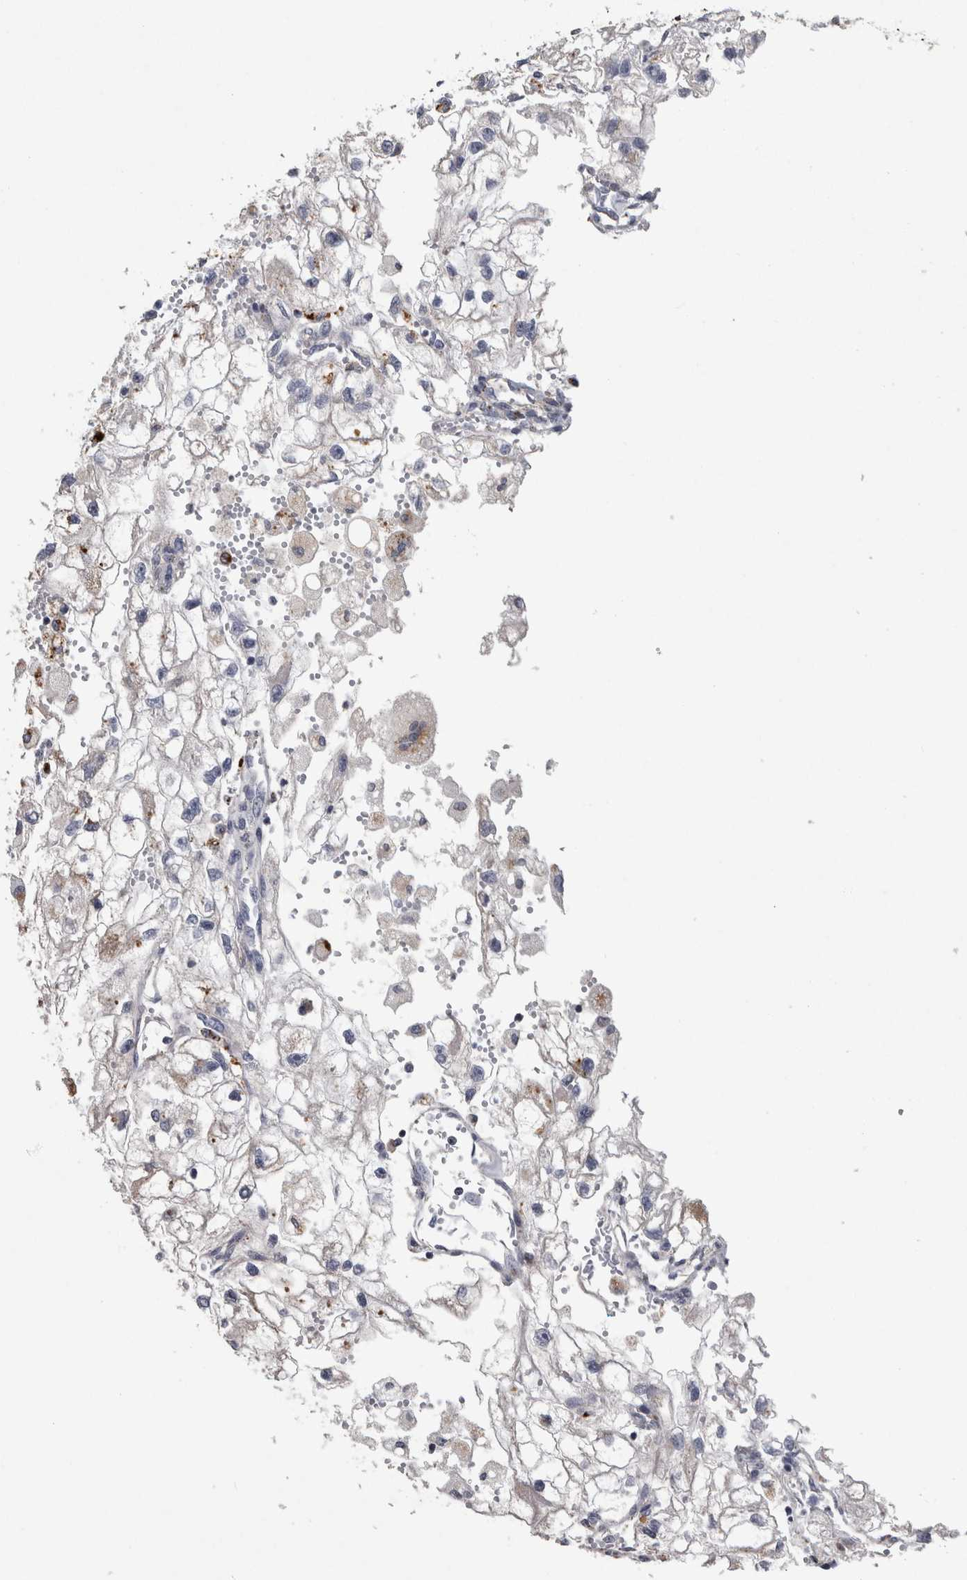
{"staining": {"intensity": "weak", "quantity": "25%-75%", "location": "cytoplasmic/membranous"}, "tissue": "renal cancer", "cell_type": "Tumor cells", "image_type": "cancer", "snomed": [{"axis": "morphology", "description": "Adenocarcinoma, NOS"}, {"axis": "topography", "description": "Kidney"}], "caption": "There is low levels of weak cytoplasmic/membranous positivity in tumor cells of renal cancer (adenocarcinoma), as demonstrated by immunohistochemical staining (brown color).", "gene": "DPP7", "patient": {"sex": "female", "age": 70}}